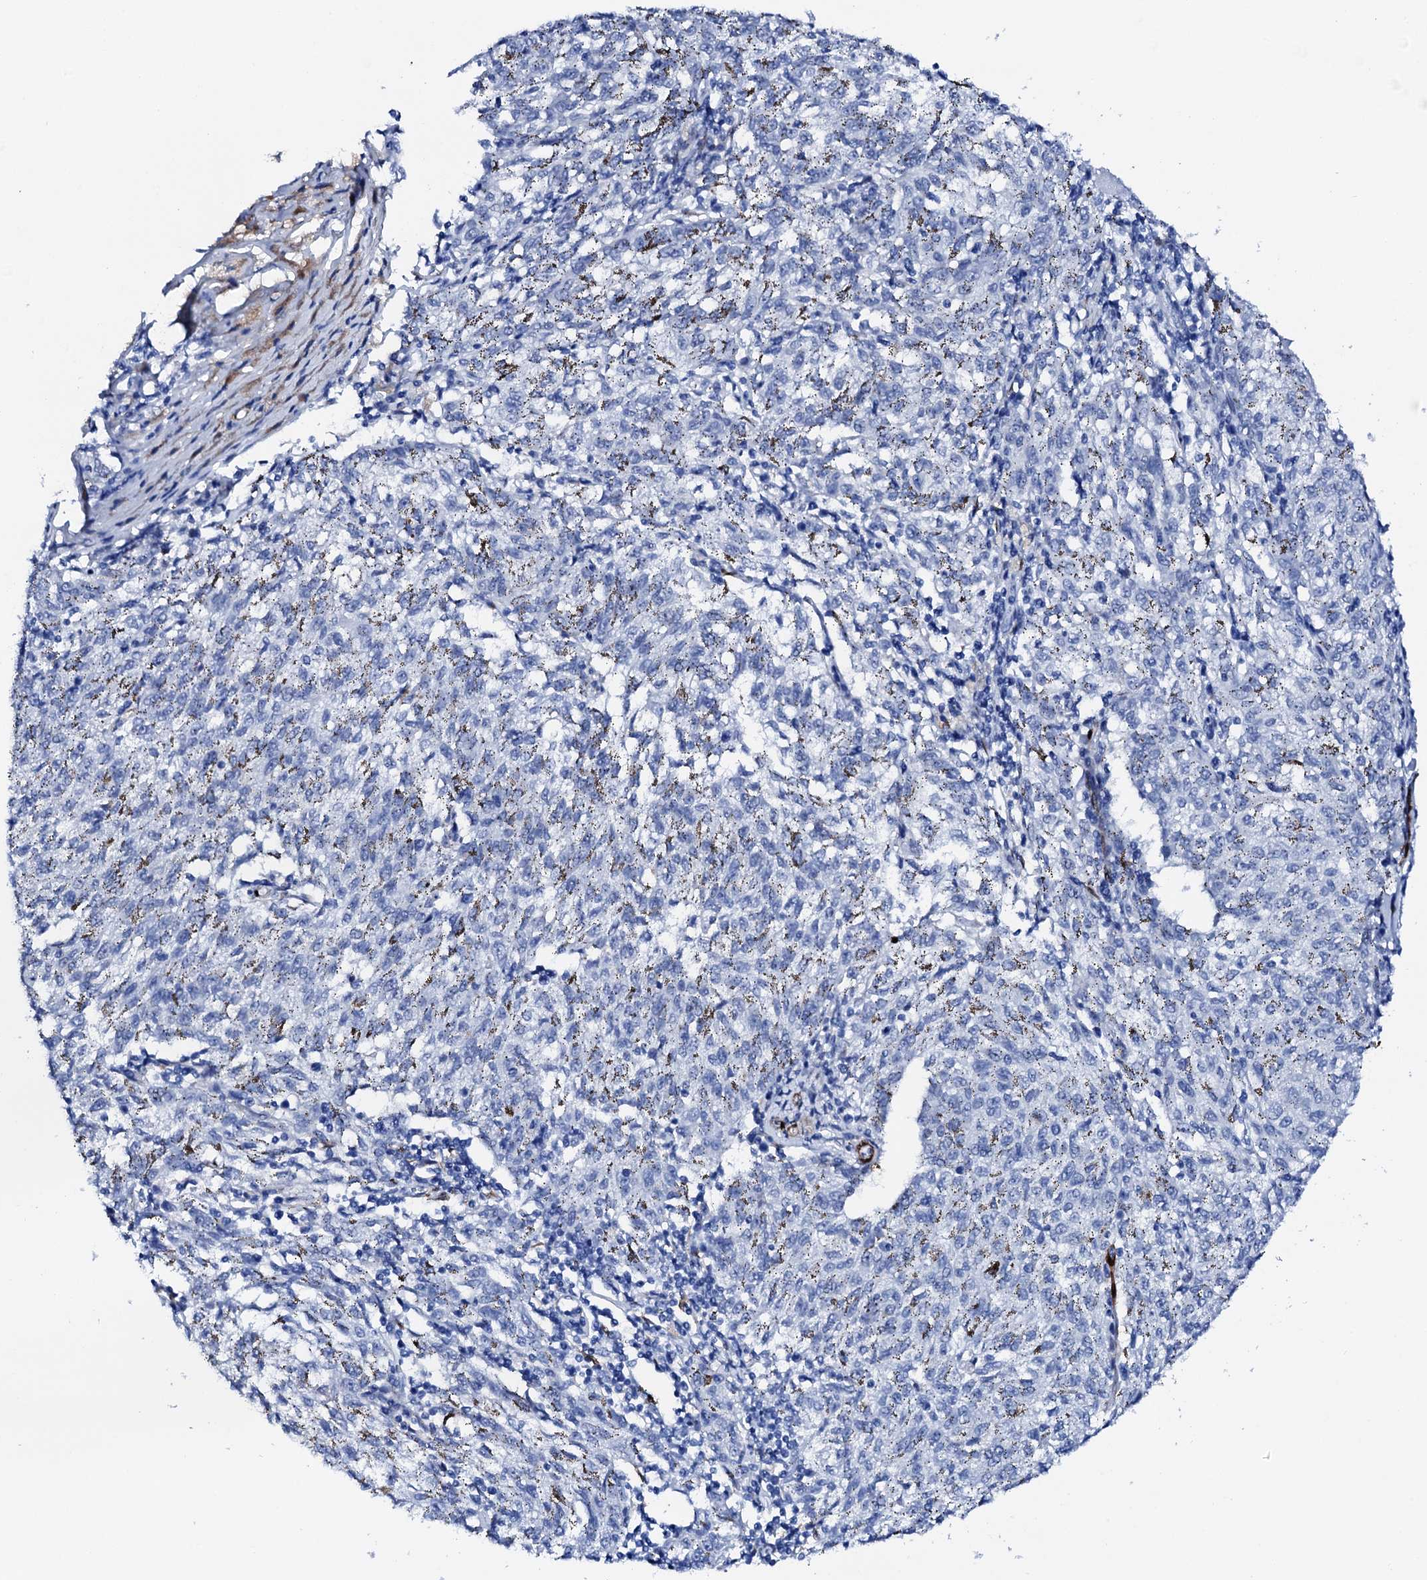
{"staining": {"intensity": "negative", "quantity": "none", "location": "none"}, "tissue": "melanoma", "cell_type": "Tumor cells", "image_type": "cancer", "snomed": [{"axis": "morphology", "description": "Malignant melanoma, NOS"}, {"axis": "topography", "description": "Skin"}], "caption": "This is an immunohistochemistry (IHC) histopathology image of human malignant melanoma. There is no positivity in tumor cells.", "gene": "NRIP2", "patient": {"sex": "female", "age": 72}}